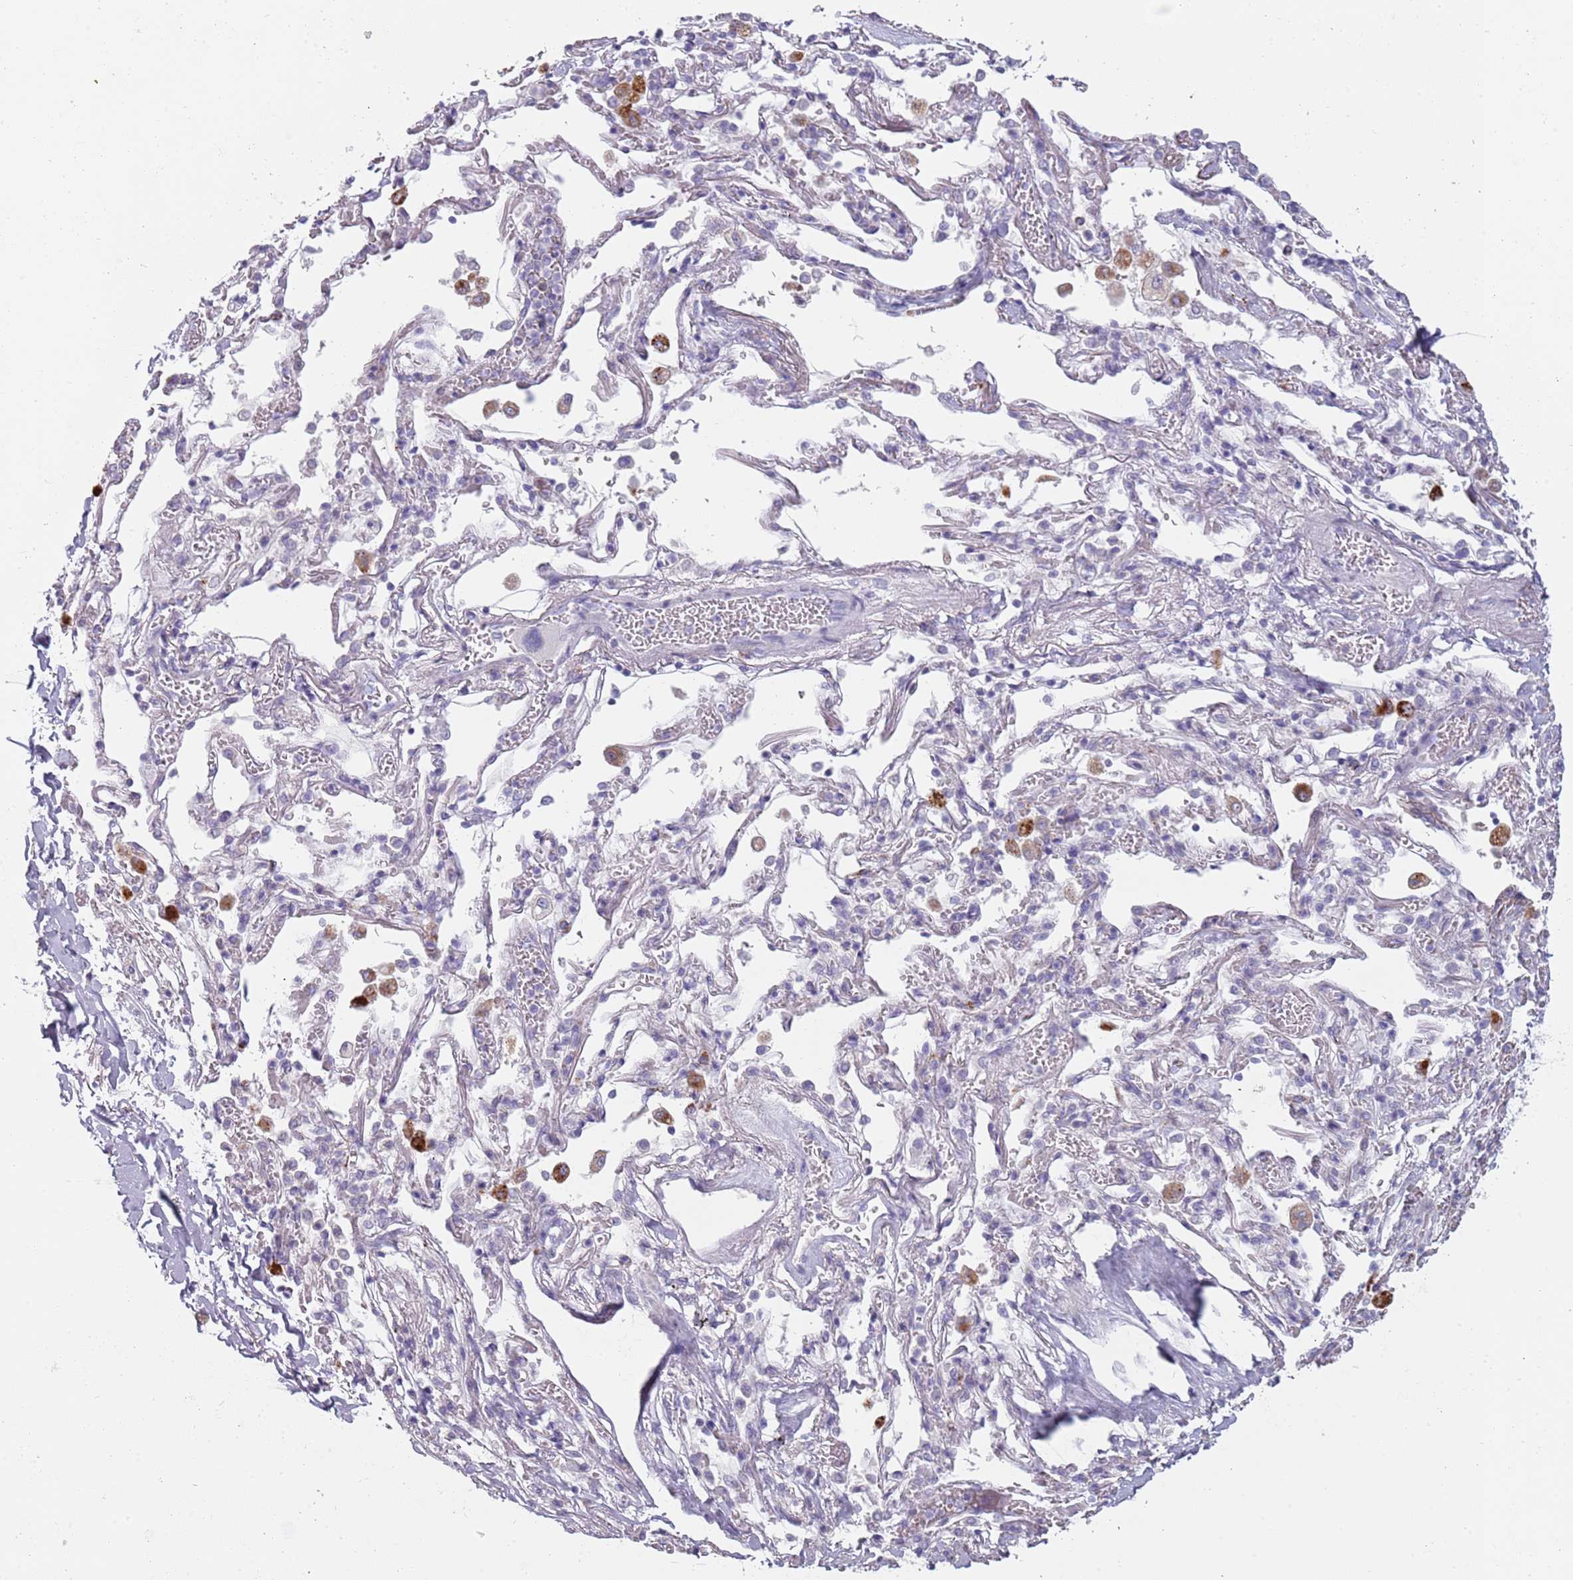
{"staining": {"intensity": "negative", "quantity": "none", "location": "none"}, "tissue": "adipose tissue", "cell_type": "Adipocytes", "image_type": "normal", "snomed": [{"axis": "morphology", "description": "Normal tissue, NOS"}, {"axis": "topography", "description": "Cartilage tissue"}], "caption": "Image shows no protein staining in adipocytes of unremarkable adipose tissue.", "gene": "NWD2", "patient": {"sex": "male", "age": 73}}